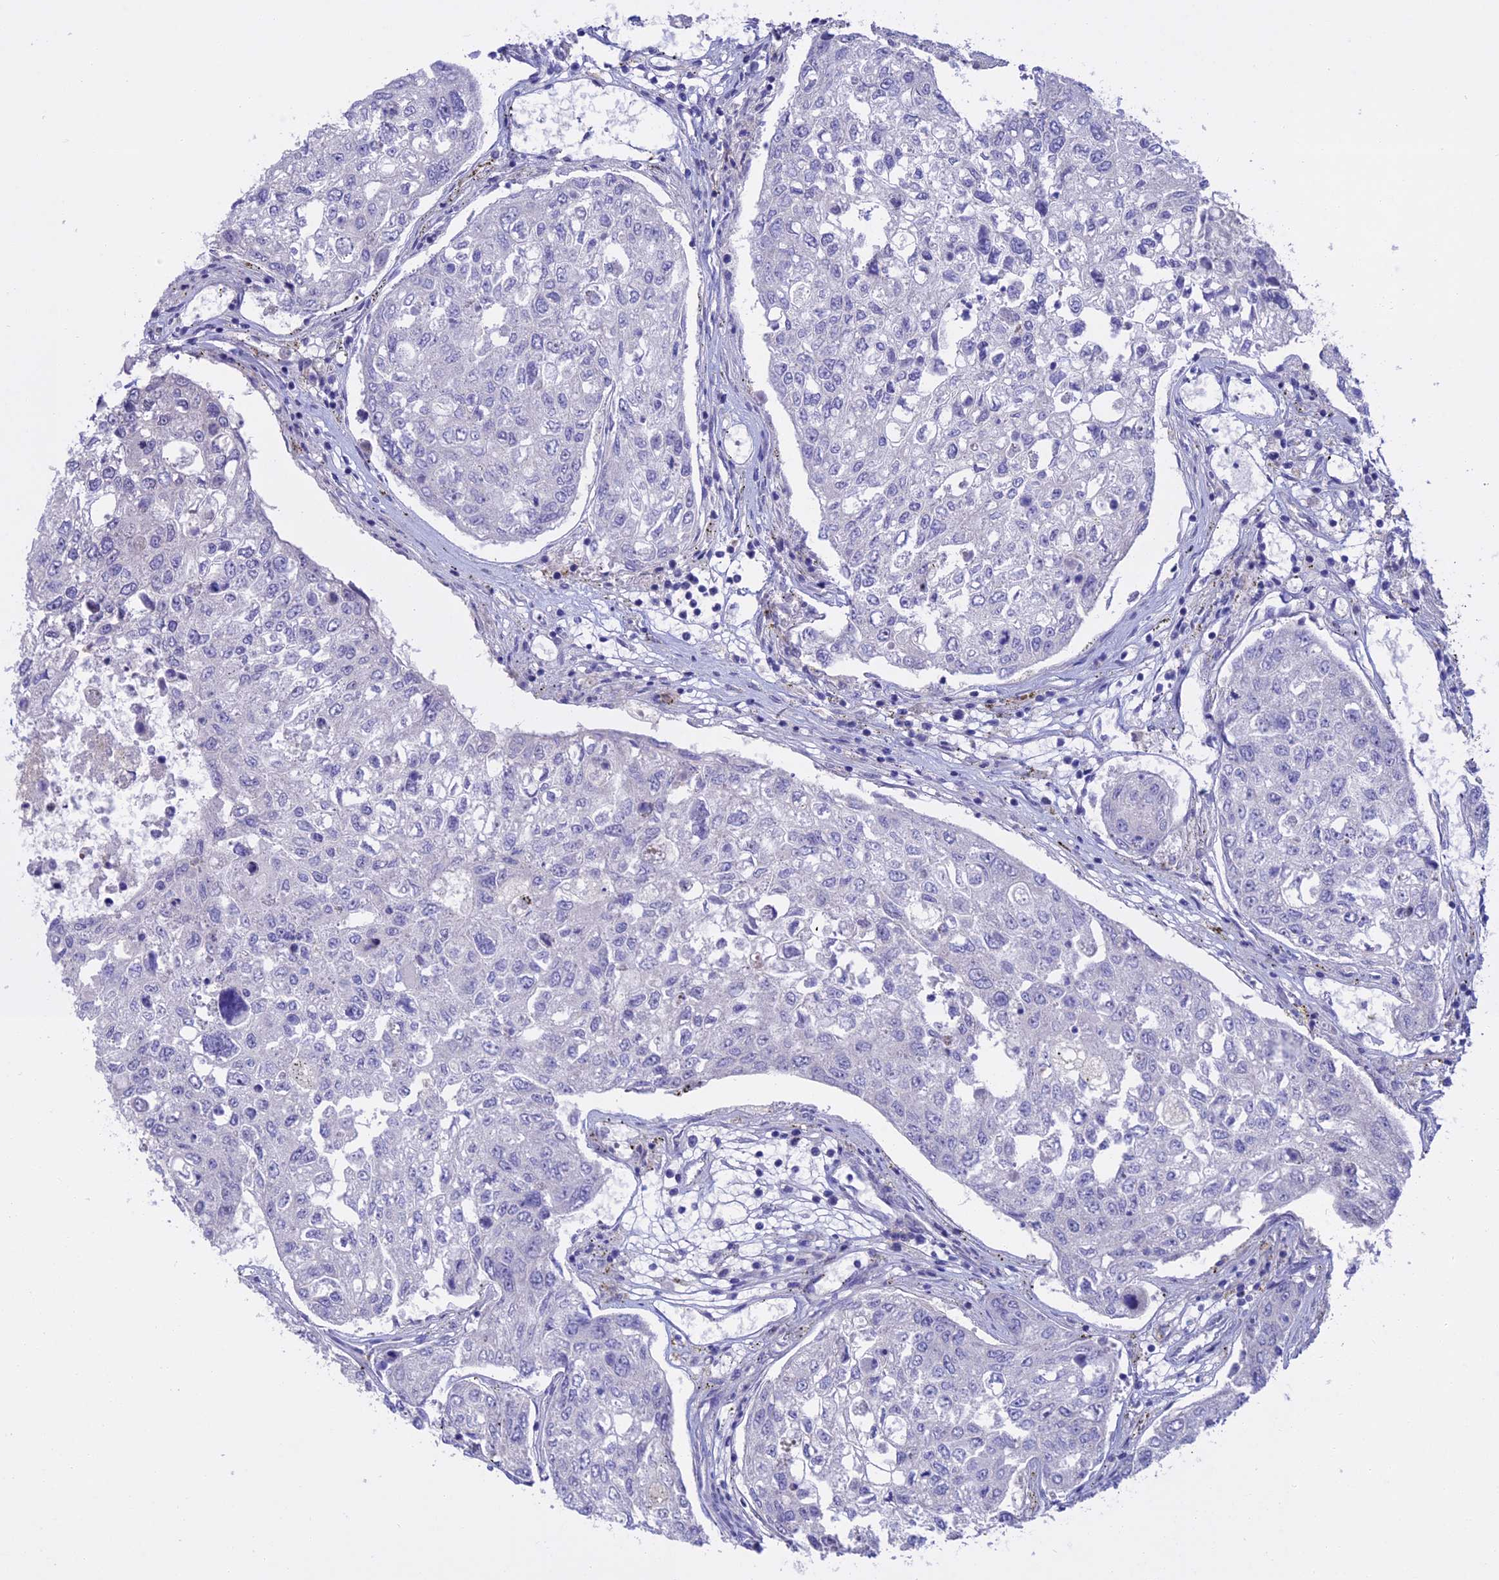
{"staining": {"intensity": "negative", "quantity": "none", "location": "none"}, "tissue": "urothelial cancer", "cell_type": "Tumor cells", "image_type": "cancer", "snomed": [{"axis": "morphology", "description": "Urothelial carcinoma, High grade"}, {"axis": "topography", "description": "Lymph node"}, {"axis": "topography", "description": "Urinary bladder"}], "caption": "Photomicrograph shows no protein expression in tumor cells of high-grade urothelial carcinoma tissue. (Stains: DAB immunohistochemistry (IHC) with hematoxylin counter stain, Microscopy: brightfield microscopy at high magnification).", "gene": "SLC2A6", "patient": {"sex": "male", "age": 51}}